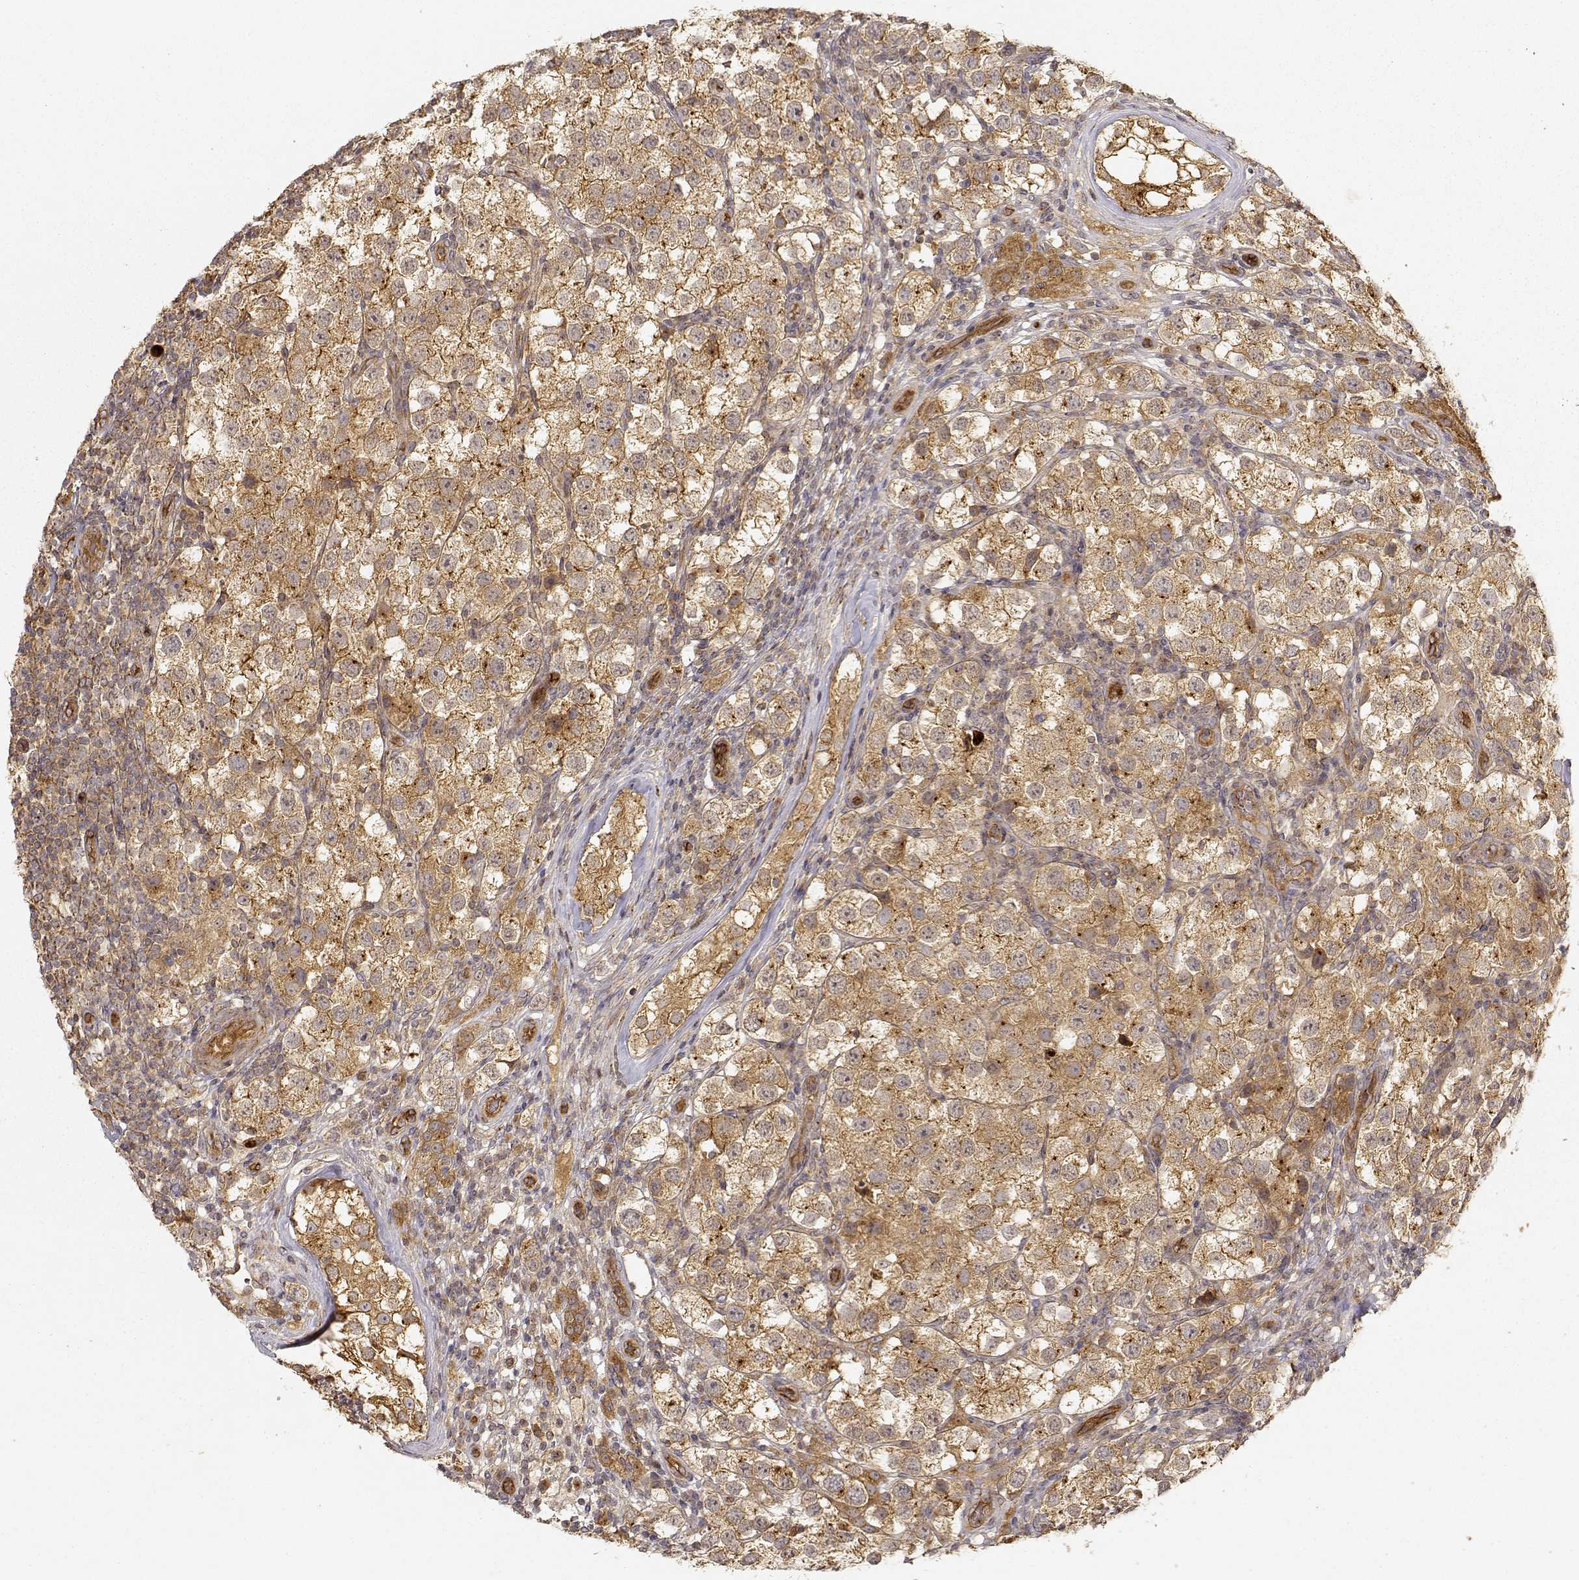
{"staining": {"intensity": "moderate", "quantity": ">75%", "location": "cytoplasmic/membranous"}, "tissue": "testis cancer", "cell_type": "Tumor cells", "image_type": "cancer", "snomed": [{"axis": "morphology", "description": "Seminoma, NOS"}, {"axis": "topography", "description": "Testis"}], "caption": "A micrograph of human testis cancer stained for a protein exhibits moderate cytoplasmic/membranous brown staining in tumor cells.", "gene": "CDK5RAP2", "patient": {"sex": "male", "age": 37}}